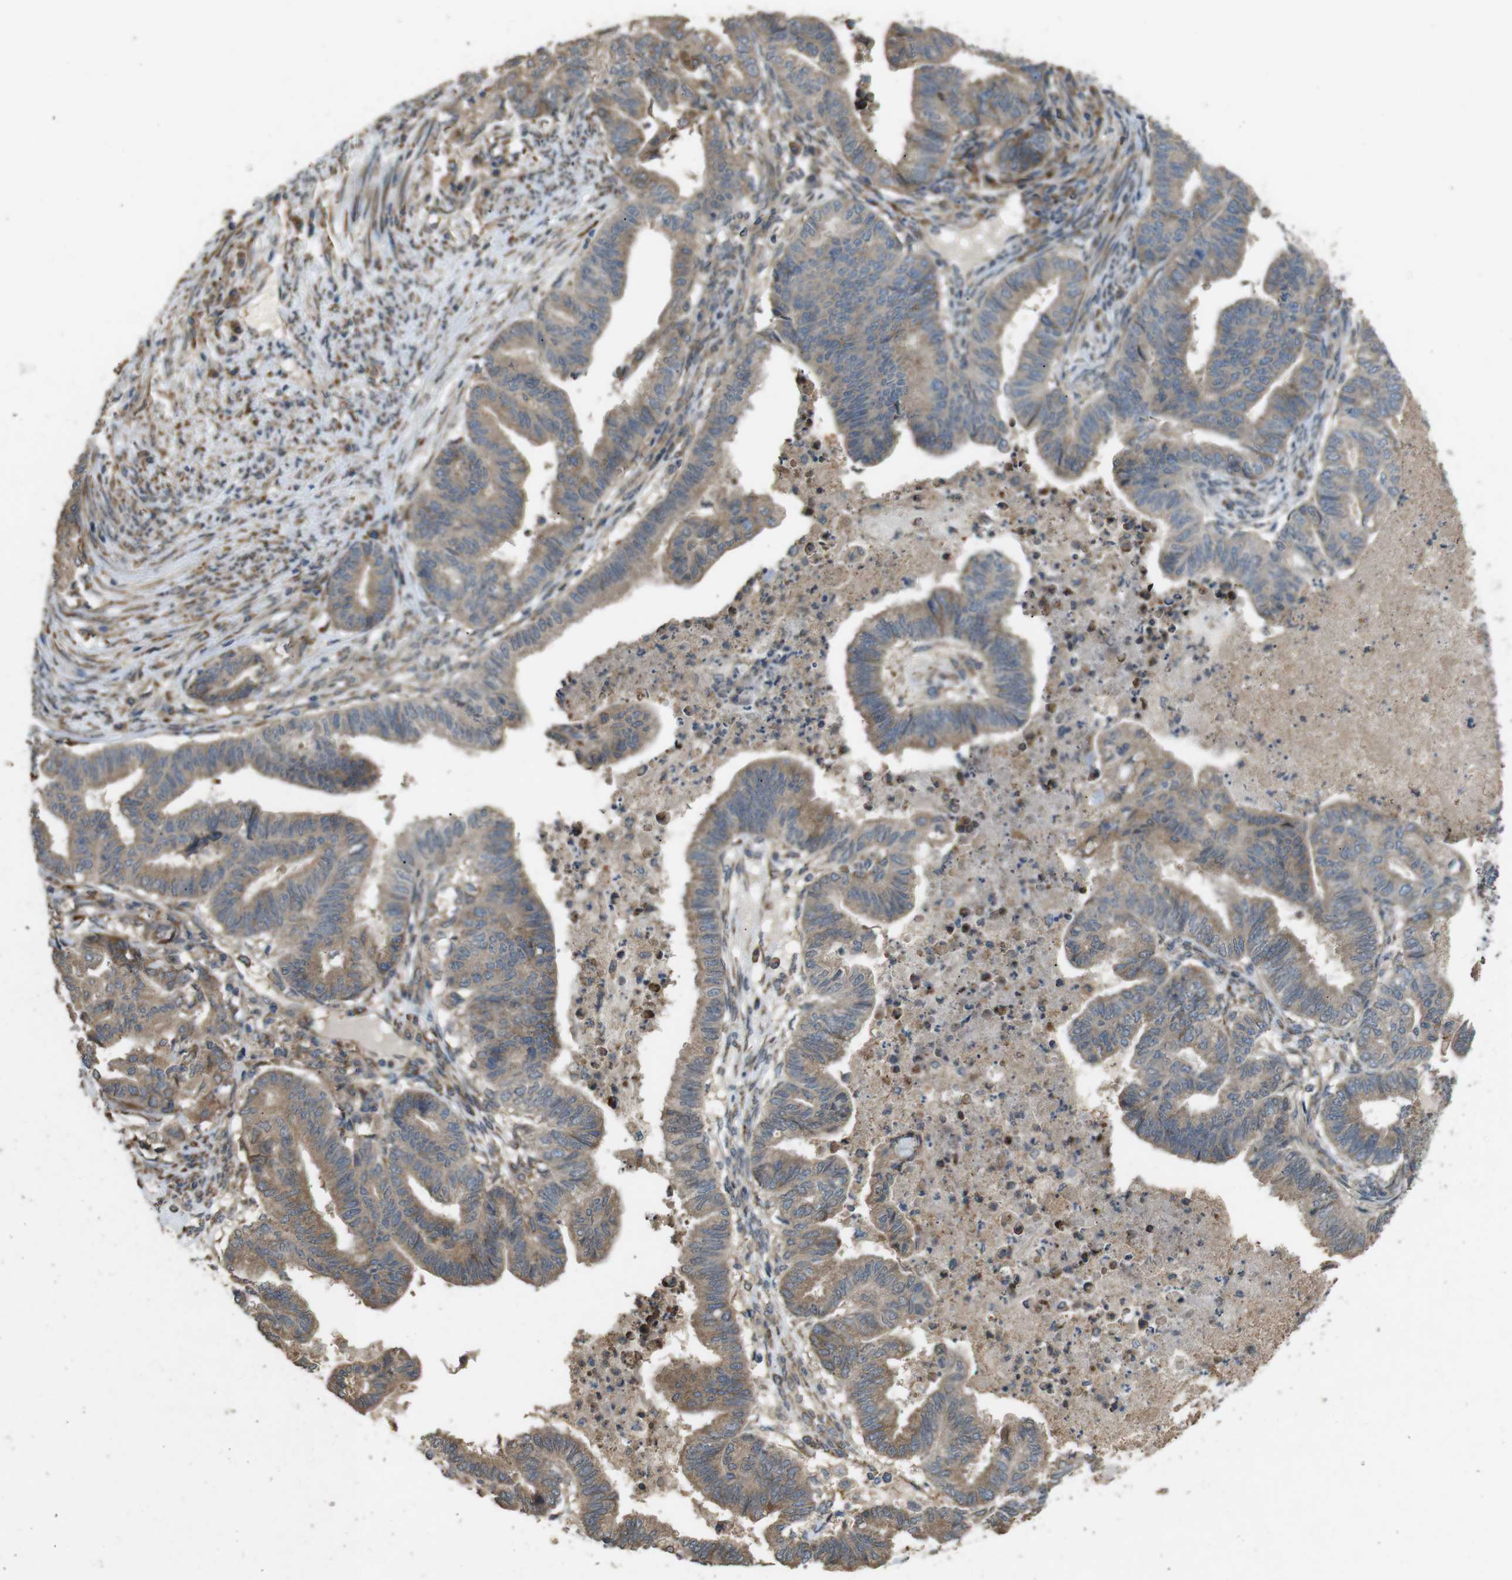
{"staining": {"intensity": "moderate", "quantity": ">75%", "location": "cytoplasmic/membranous"}, "tissue": "endometrial cancer", "cell_type": "Tumor cells", "image_type": "cancer", "snomed": [{"axis": "morphology", "description": "Adenocarcinoma, NOS"}, {"axis": "topography", "description": "Endometrium"}], "caption": "High-power microscopy captured an immunohistochemistry image of adenocarcinoma (endometrial), revealing moderate cytoplasmic/membranous expression in approximately >75% of tumor cells.", "gene": "ARHGAP24", "patient": {"sex": "female", "age": 79}}